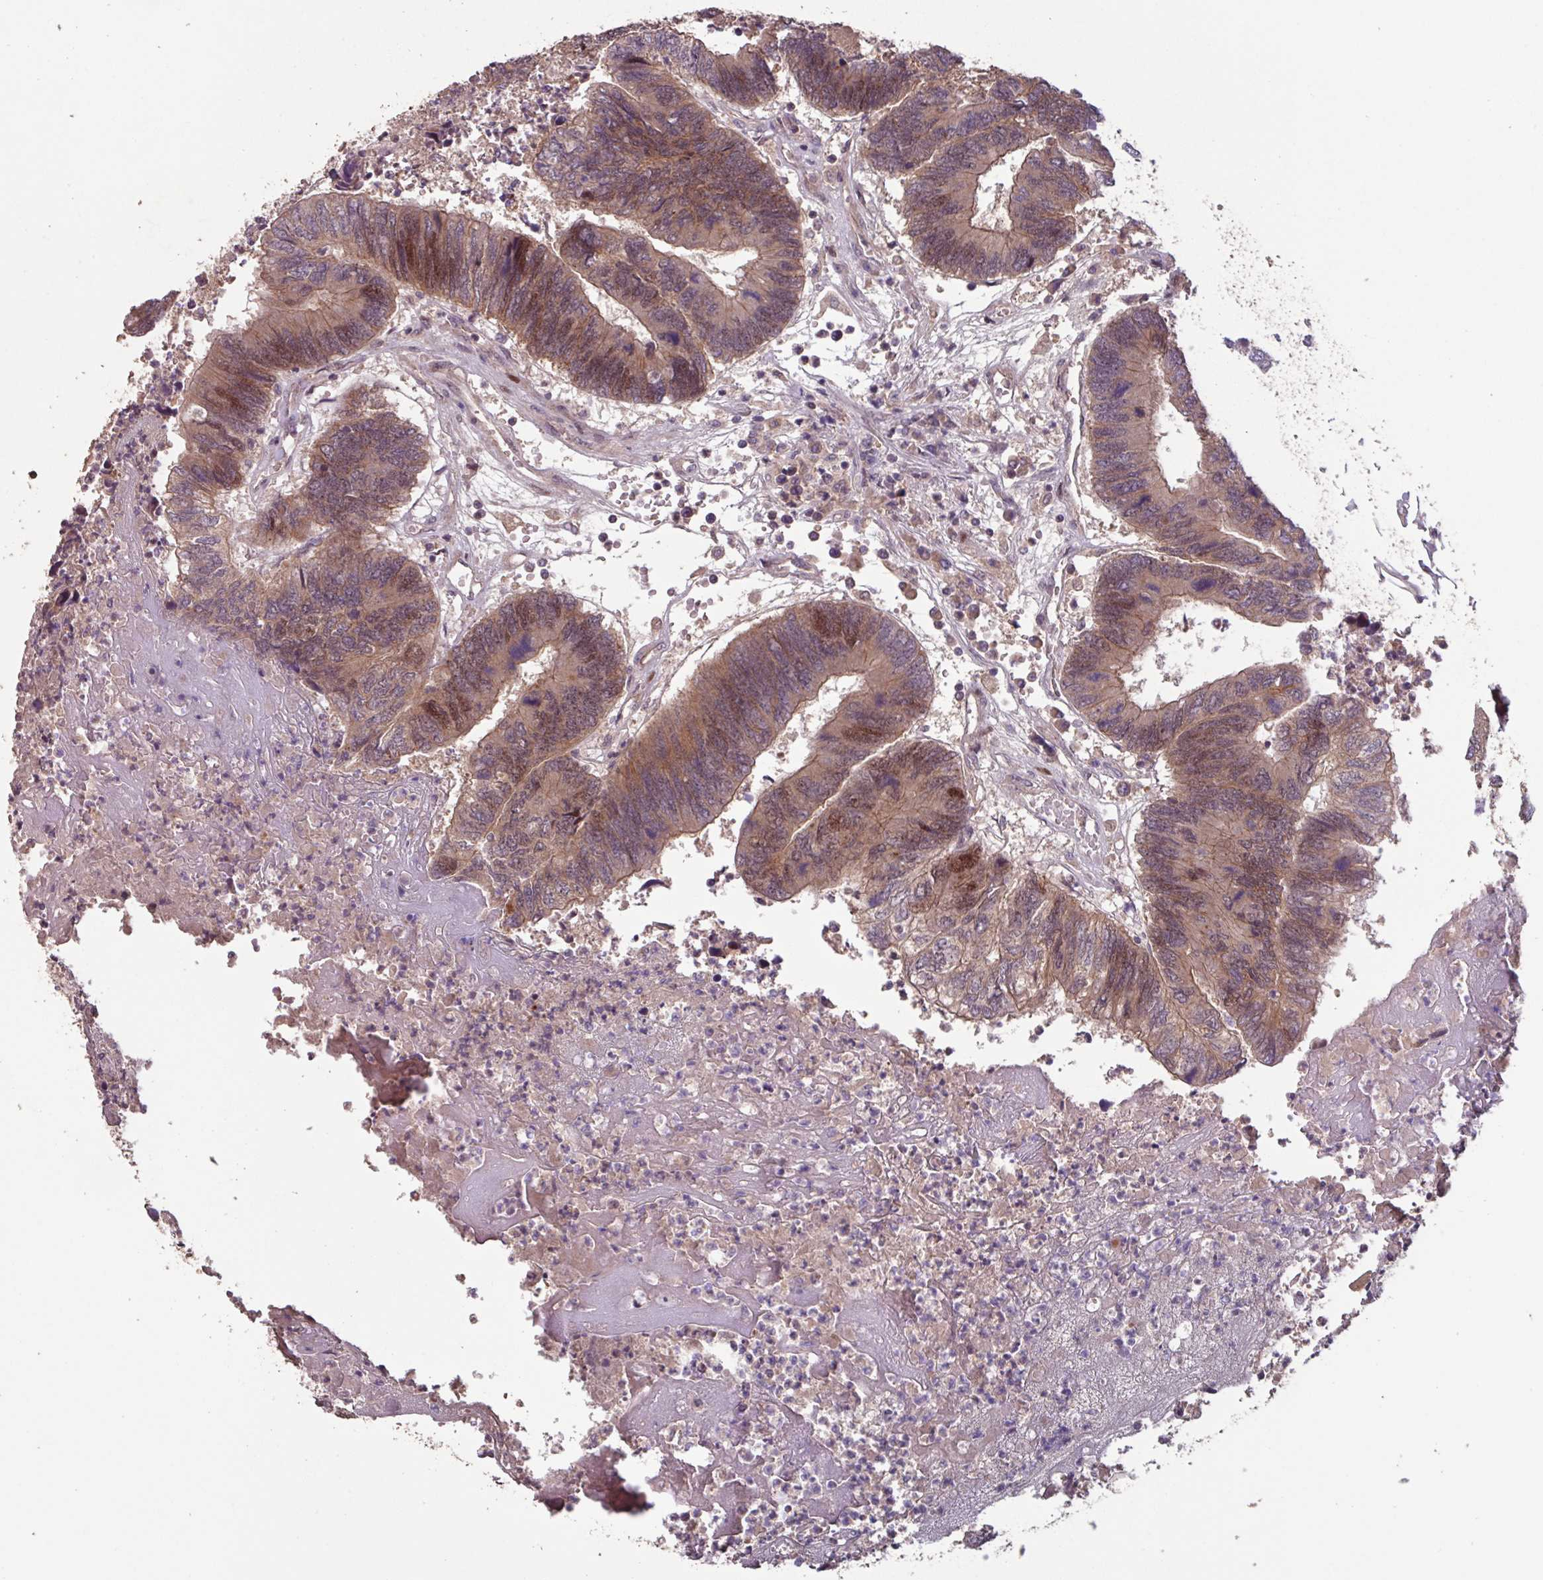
{"staining": {"intensity": "moderate", "quantity": ">75%", "location": "cytoplasmic/membranous,nuclear"}, "tissue": "colorectal cancer", "cell_type": "Tumor cells", "image_type": "cancer", "snomed": [{"axis": "morphology", "description": "Adenocarcinoma, NOS"}, {"axis": "topography", "description": "Colon"}], "caption": "Colorectal adenocarcinoma was stained to show a protein in brown. There is medium levels of moderate cytoplasmic/membranous and nuclear staining in approximately >75% of tumor cells.", "gene": "TMEM88", "patient": {"sex": "female", "age": 67}}